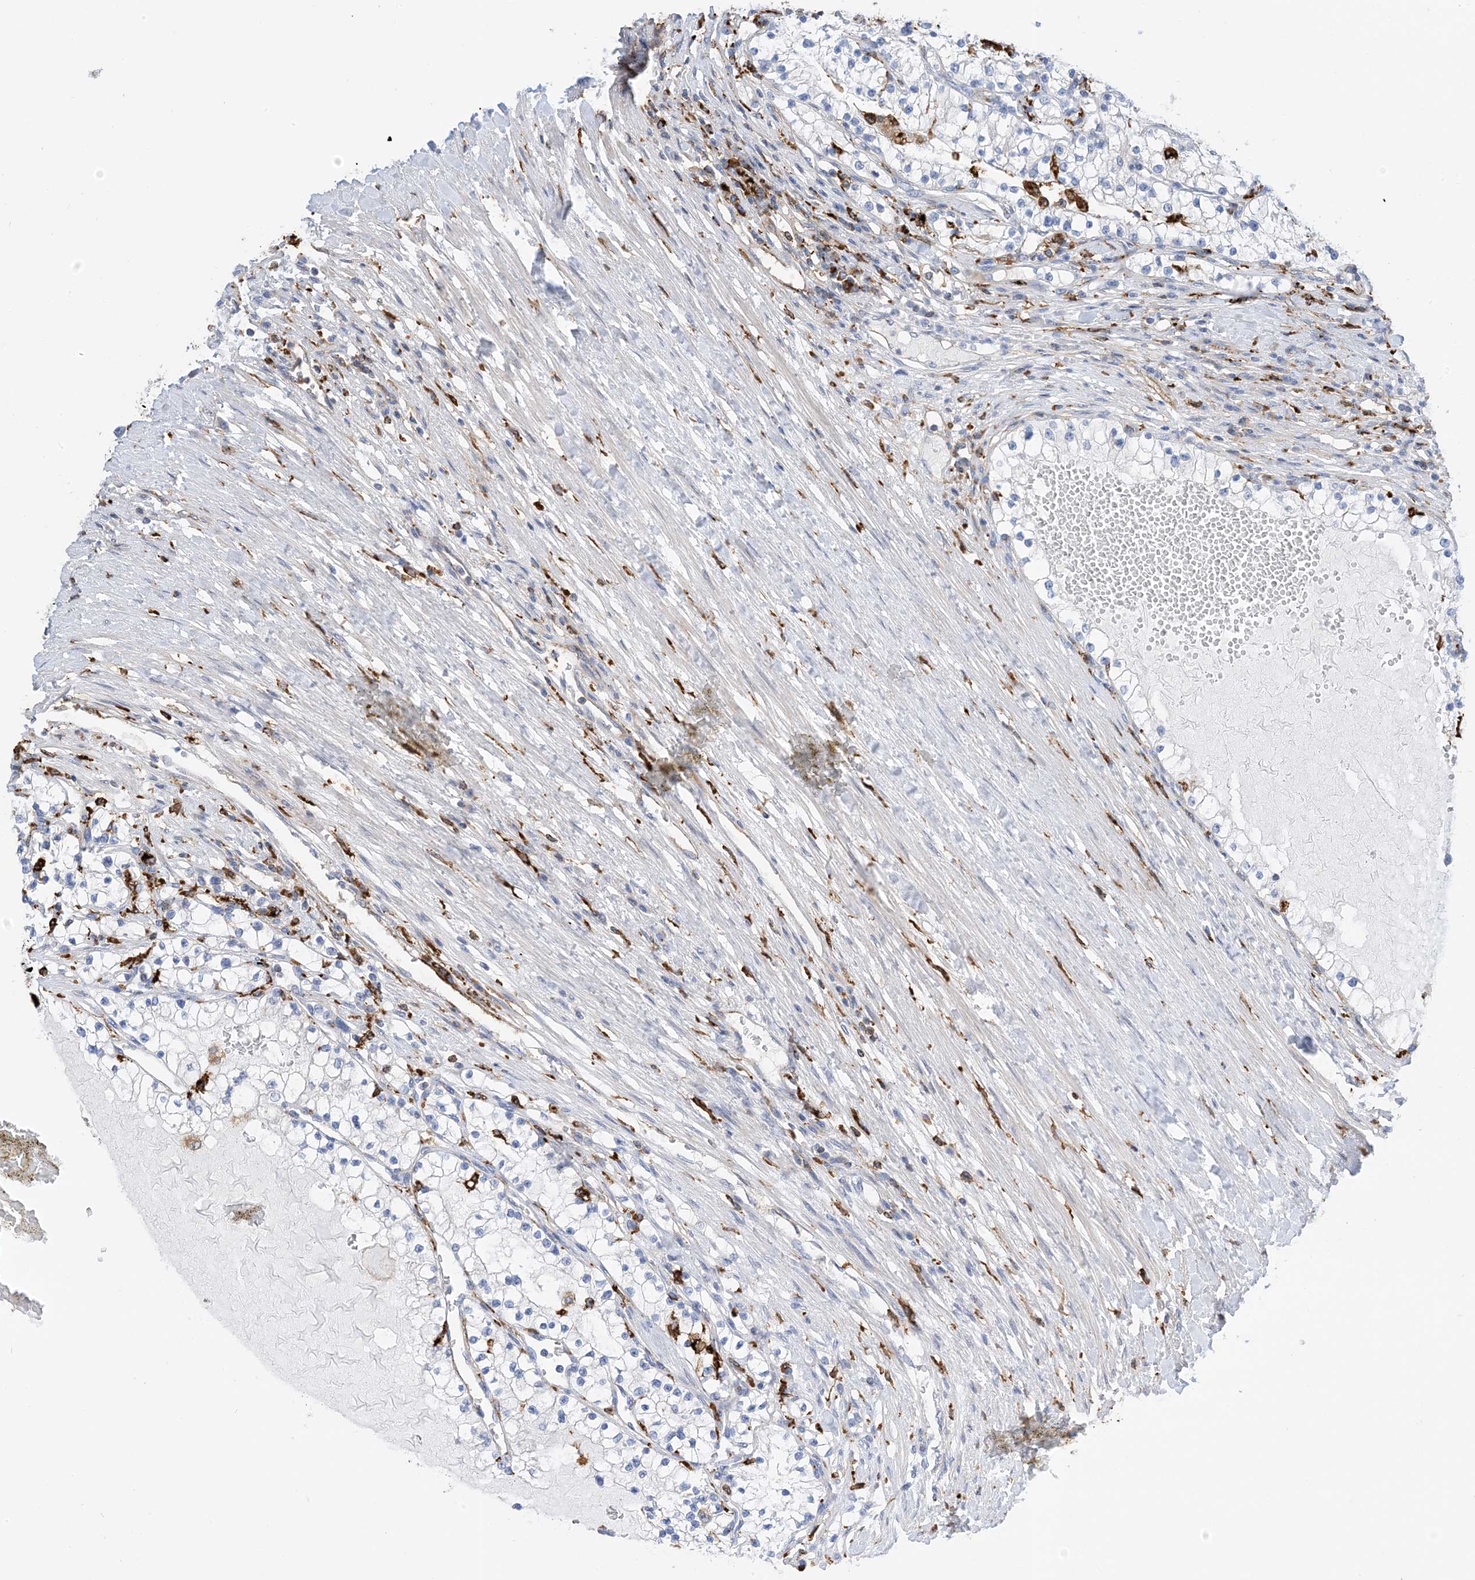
{"staining": {"intensity": "negative", "quantity": "none", "location": "none"}, "tissue": "renal cancer", "cell_type": "Tumor cells", "image_type": "cancer", "snomed": [{"axis": "morphology", "description": "Normal tissue, NOS"}, {"axis": "morphology", "description": "Adenocarcinoma, NOS"}, {"axis": "topography", "description": "Kidney"}], "caption": "Tumor cells show no significant protein staining in renal cancer.", "gene": "DPH3", "patient": {"sex": "male", "age": 68}}